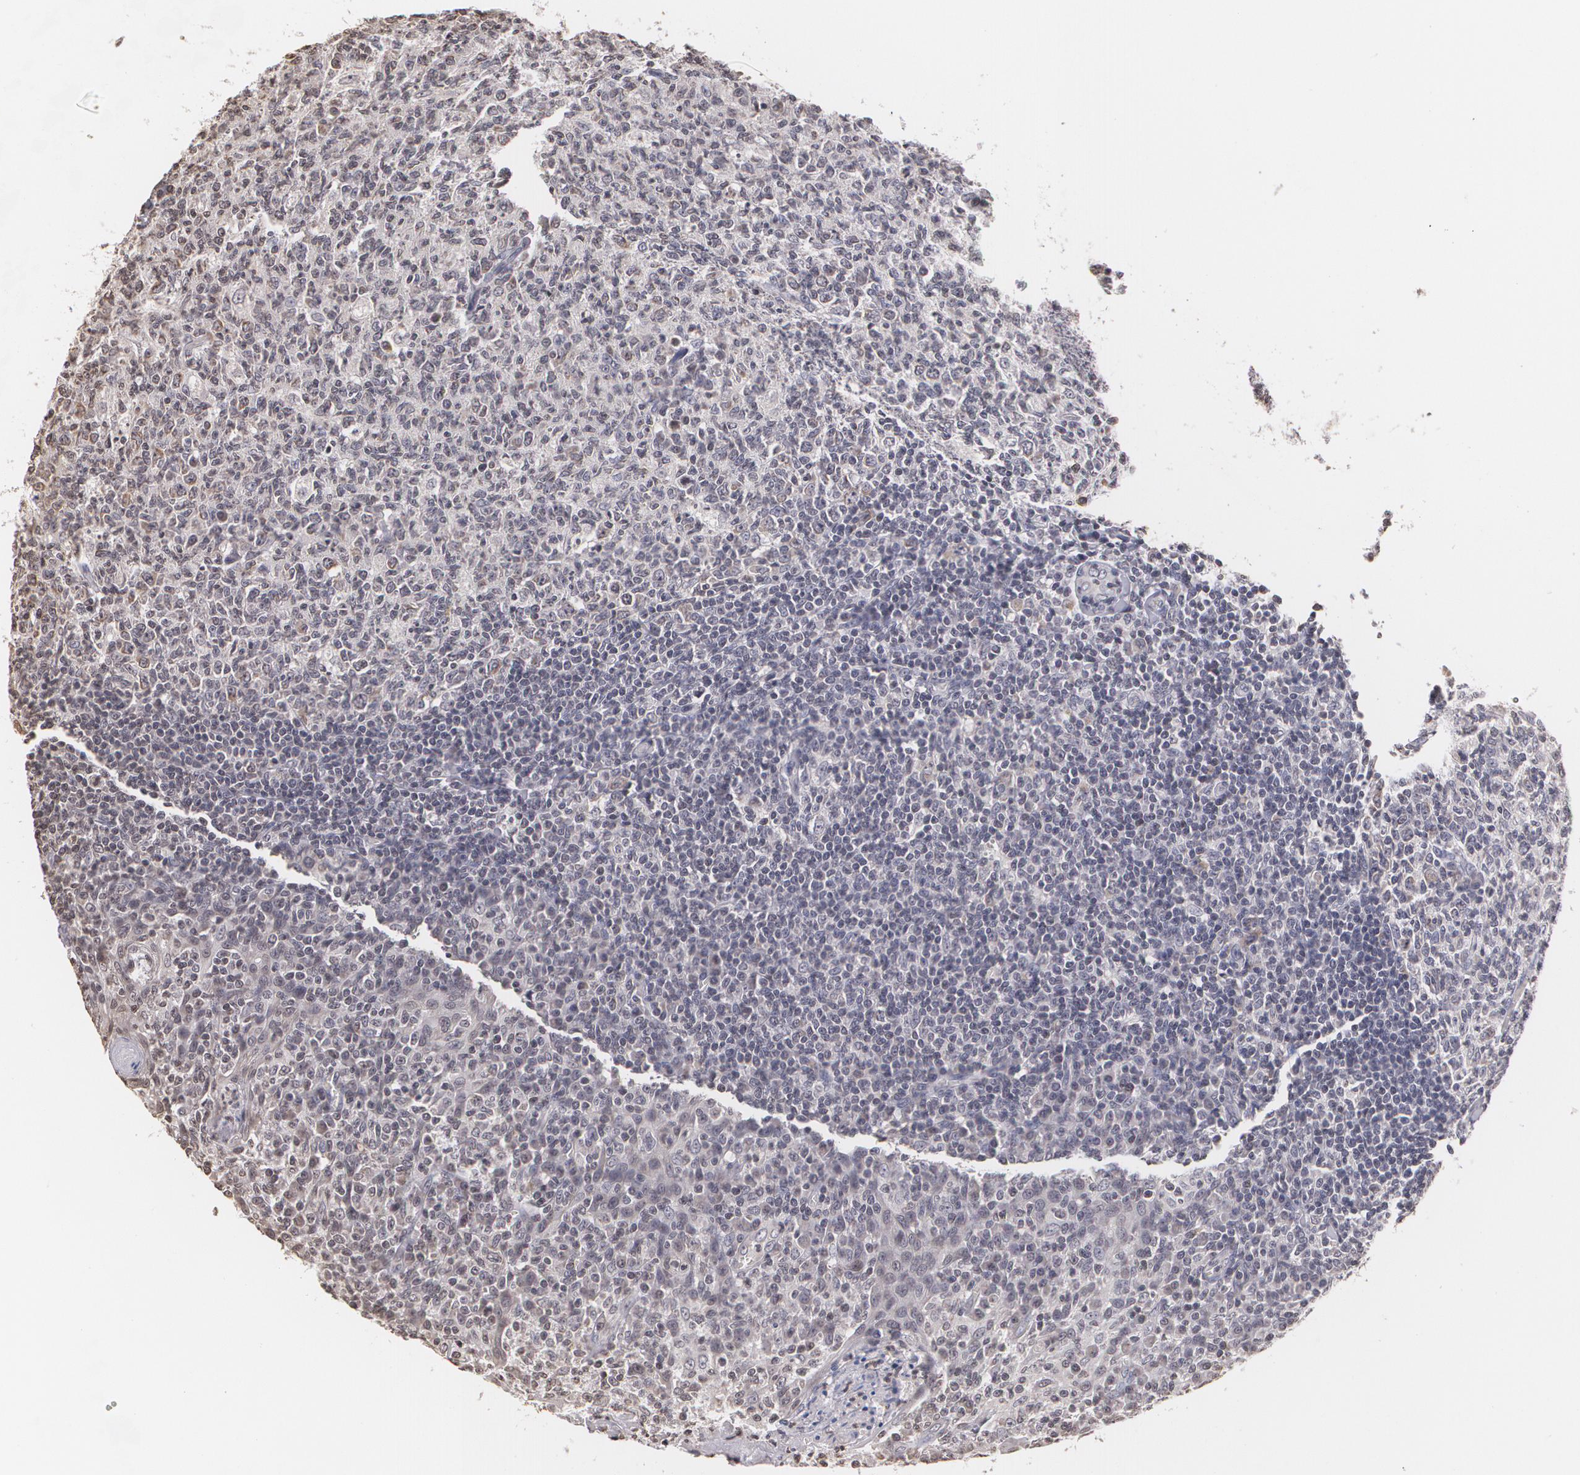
{"staining": {"intensity": "negative", "quantity": "none", "location": "none"}, "tissue": "tonsil", "cell_type": "Germinal center cells", "image_type": "normal", "snomed": [{"axis": "morphology", "description": "Normal tissue, NOS"}, {"axis": "topography", "description": "Tonsil"}], "caption": "There is no significant staining in germinal center cells of tonsil. The staining was performed using DAB (3,3'-diaminobenzidine) to visualize the protein expression in brown, while the nuclei were stained in blue with hematoxylin (Magnification: 20x).", "gene": "THRB", "patient": {"sex": "male", "age": 6}}